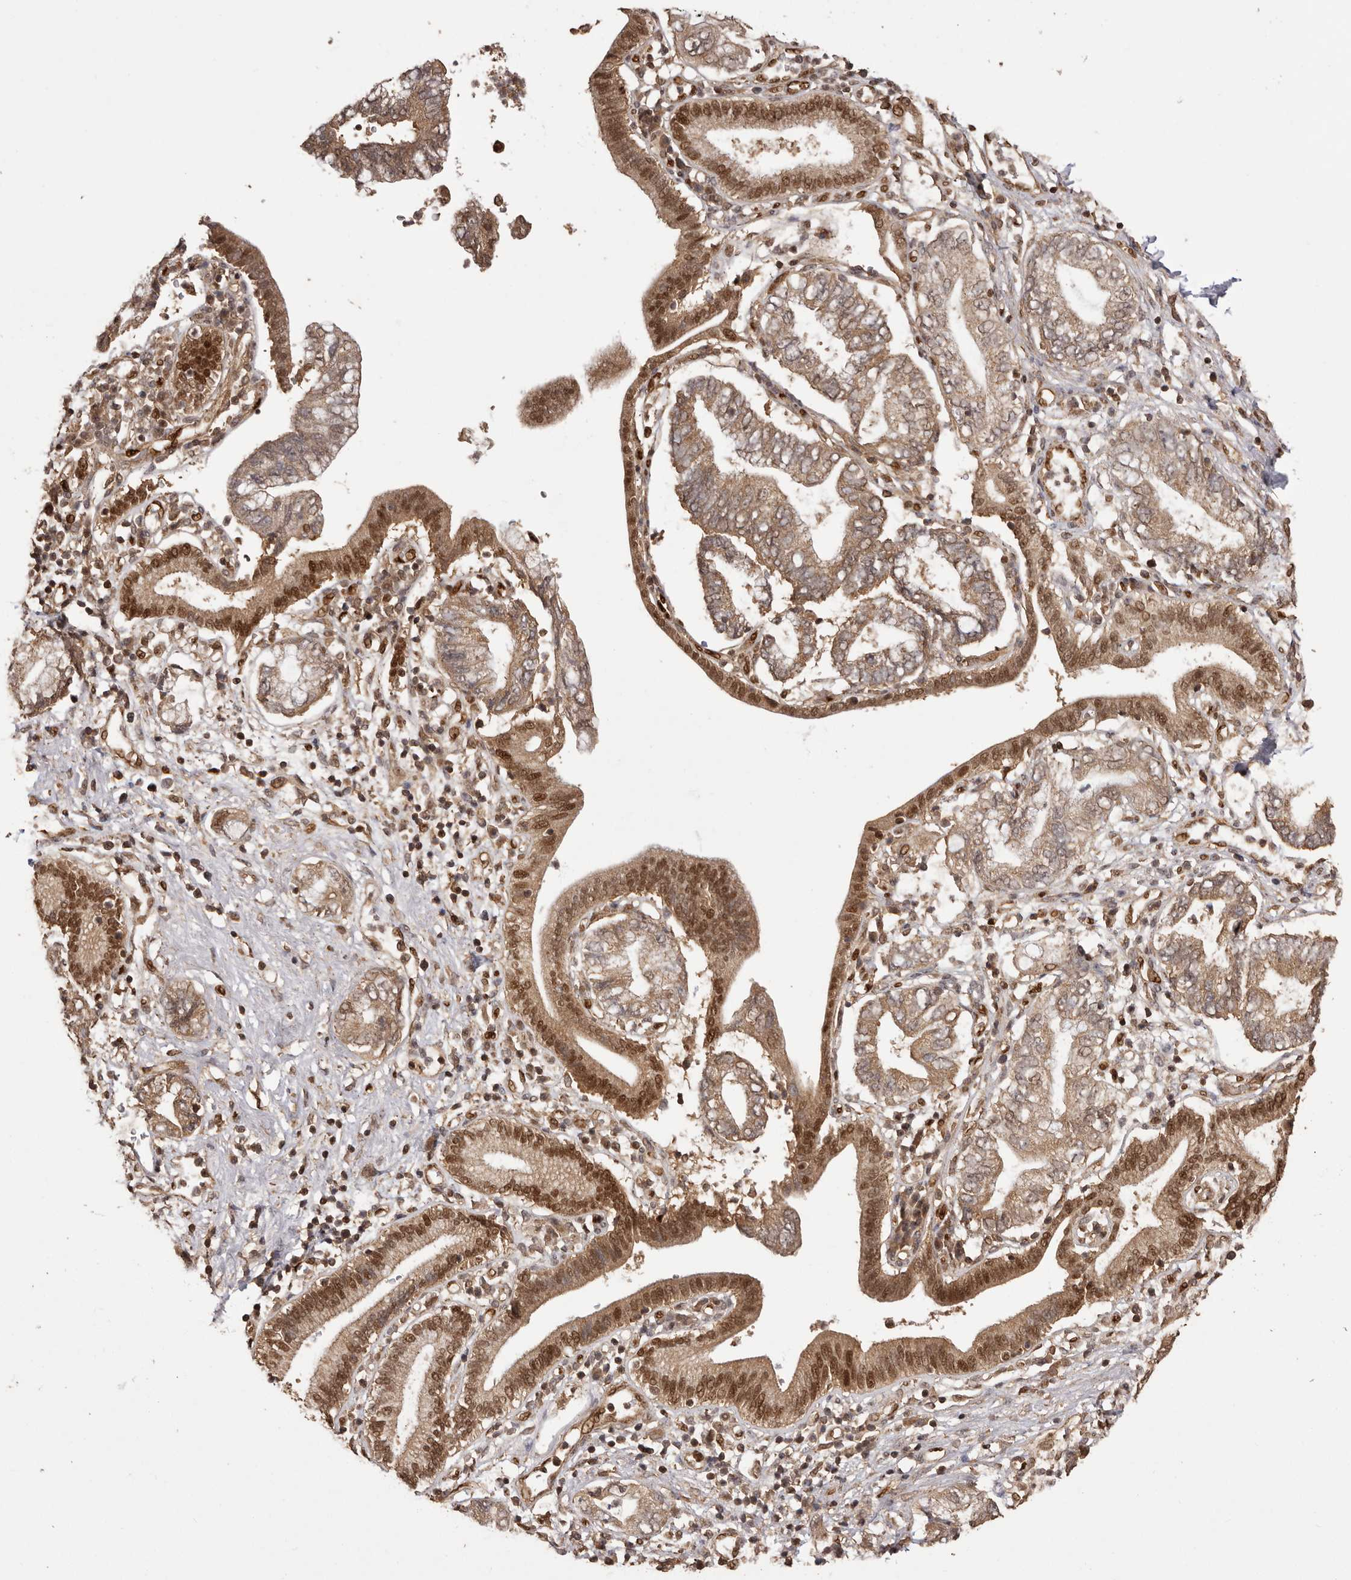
{"staining": {"intensity": "moderate", "quantity": ">75%", "location": "cytoplasmic/membranous,nuclear"}, "tissue": "pancreatic cancer", "cell_type": "Tumor cells", "image_type": "cancer", "snomed": [{"axis": "morphology", "description": "Adenocarcinoma, NOS"}, {"axis": "topography", "description": "Pancreas"}], "caption": "Human pancreatic adenocarcinoma stained with a protein marker exhibits moderate staining in tumor cells.", "gene": "UBR2", "patient": {"sex": "female", "age": 73}}